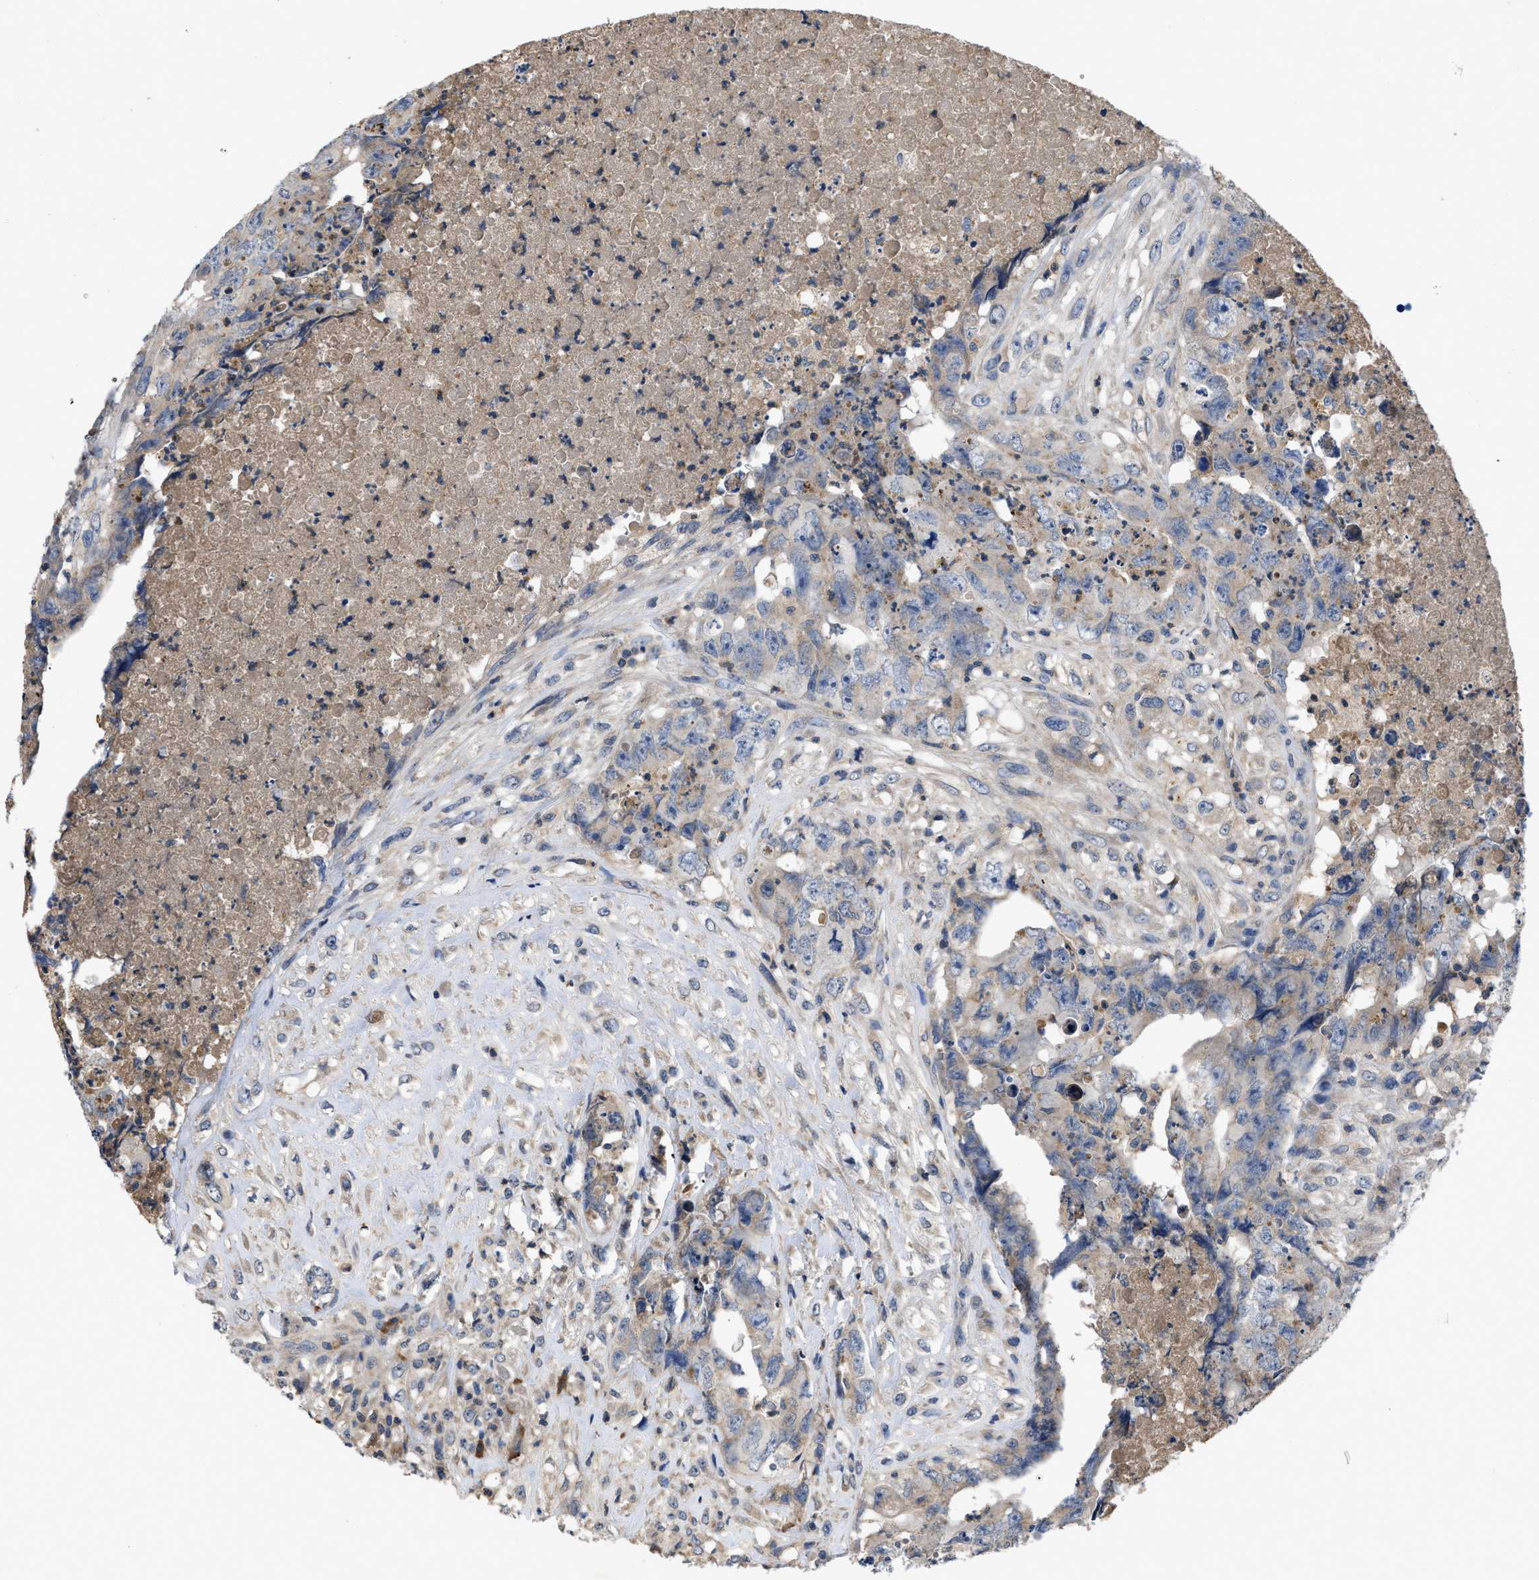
{"staining": {"intensity": "weak", "quantity": "<25%", "location": "cytoplasmic/membranous"}, "tissue": "testis cancer", "cell_type": "Tumor cells", "image_type": "cancer", "snomed": [{"axis": "morphology", "description": "Carcinoma, Embryonal, NOS"}, {"axis": "topography", "description": "Testis"}], "caption": "A histopathology image of human testis cancer (embryonal carcinoma) is negative for staining in tumor cells.", "gene": "VPS4A", "patient": {"sex": "male", "age": 32}}